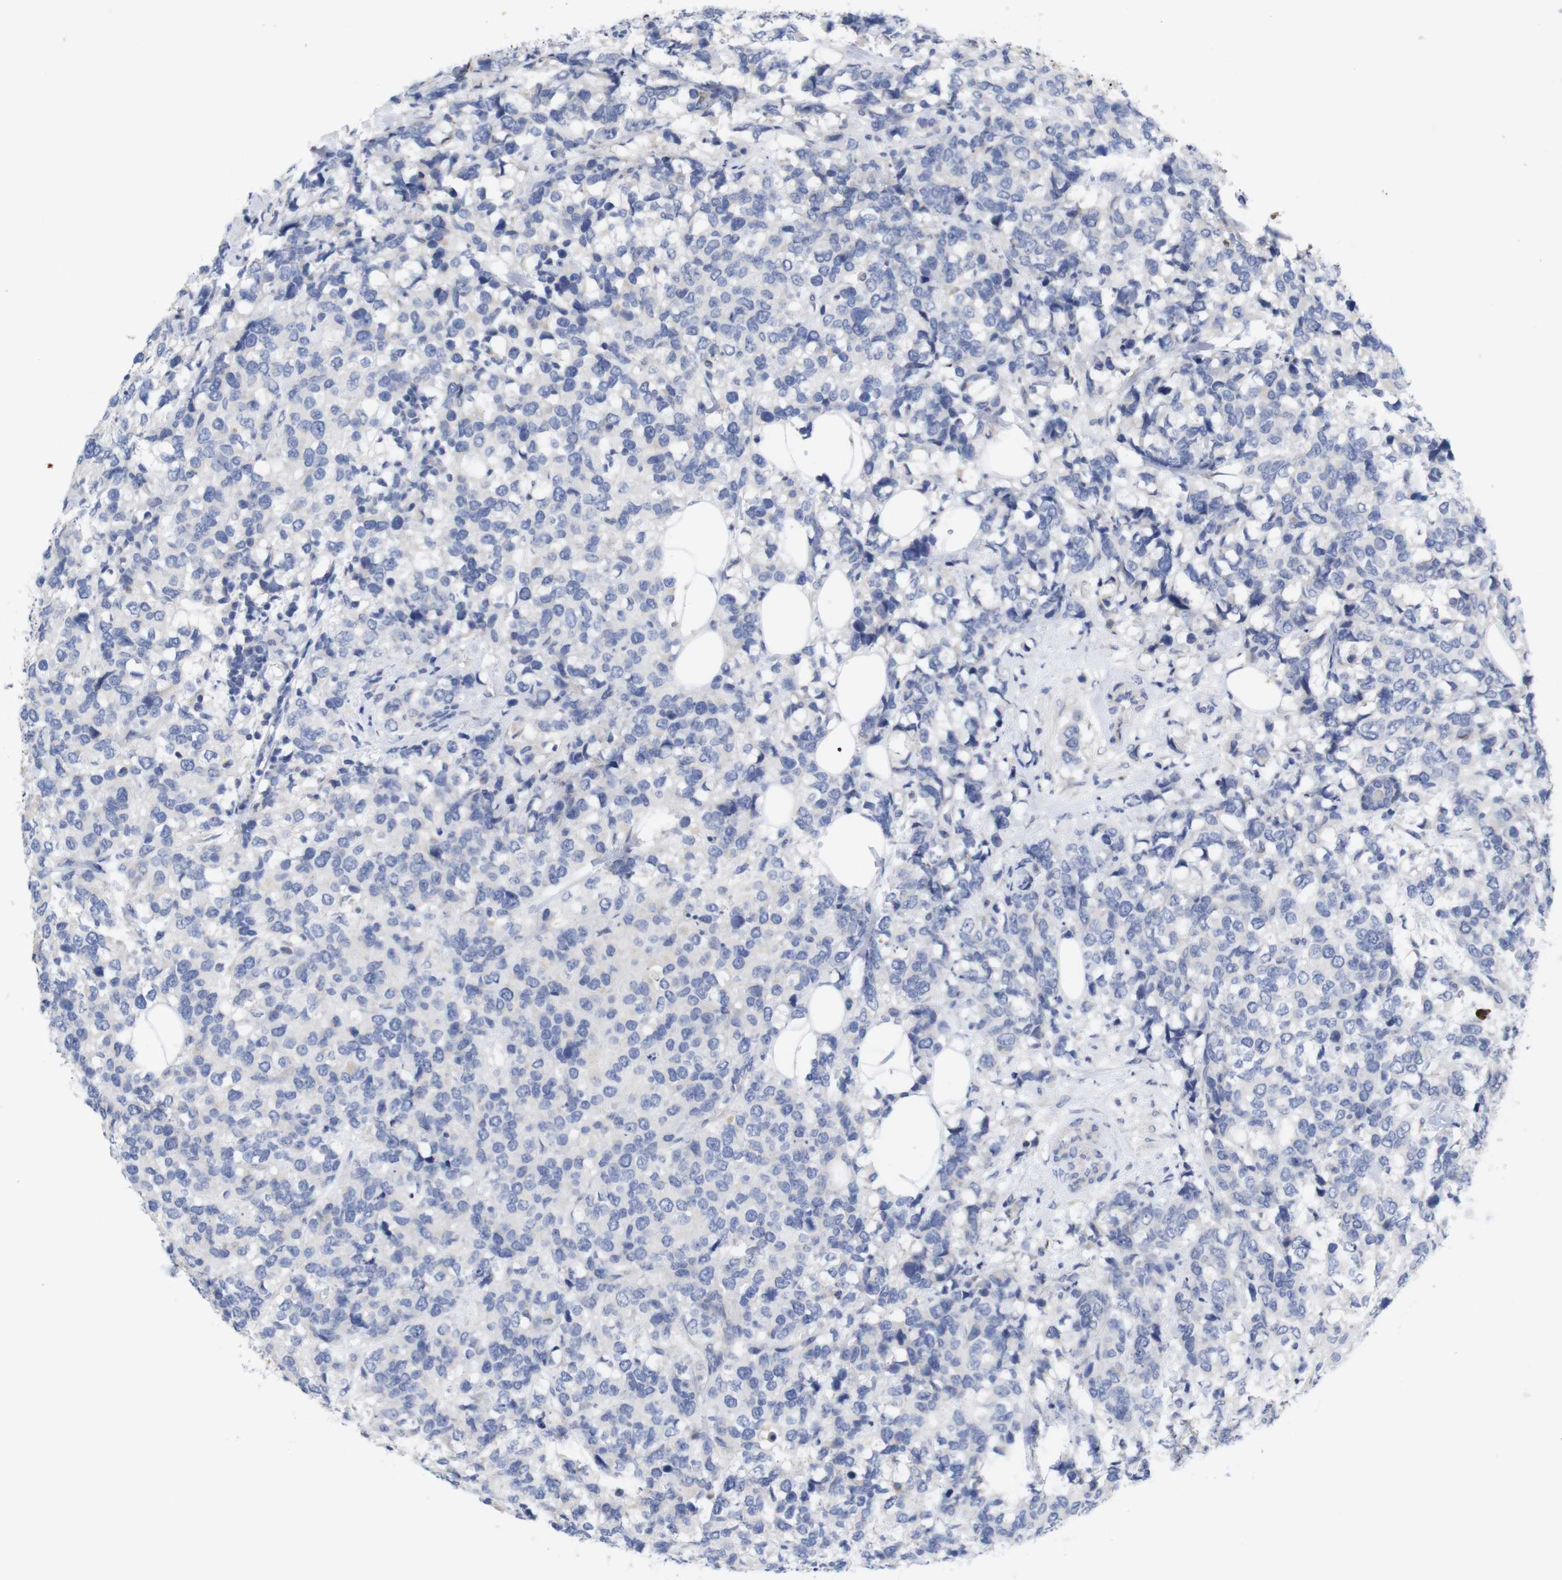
{"staining": {"intensity": "negative", "quantity": "none", "location": "none"}, "tissue": "breast cancer", "cell_type": "Tumor cells", "image_type": "cancer", "snomed": [{"axis": "morphology", "description": "Lobular carcinoma"}, {"axis": "topography", "description": "Breast"}], "caption": "DAB immunohistochemical staining of lobular carcinoma (breast) displays no significant expression in tumor cells.", "gene": "TNNI3", "patient": {"sex": "female", "age": 59}}